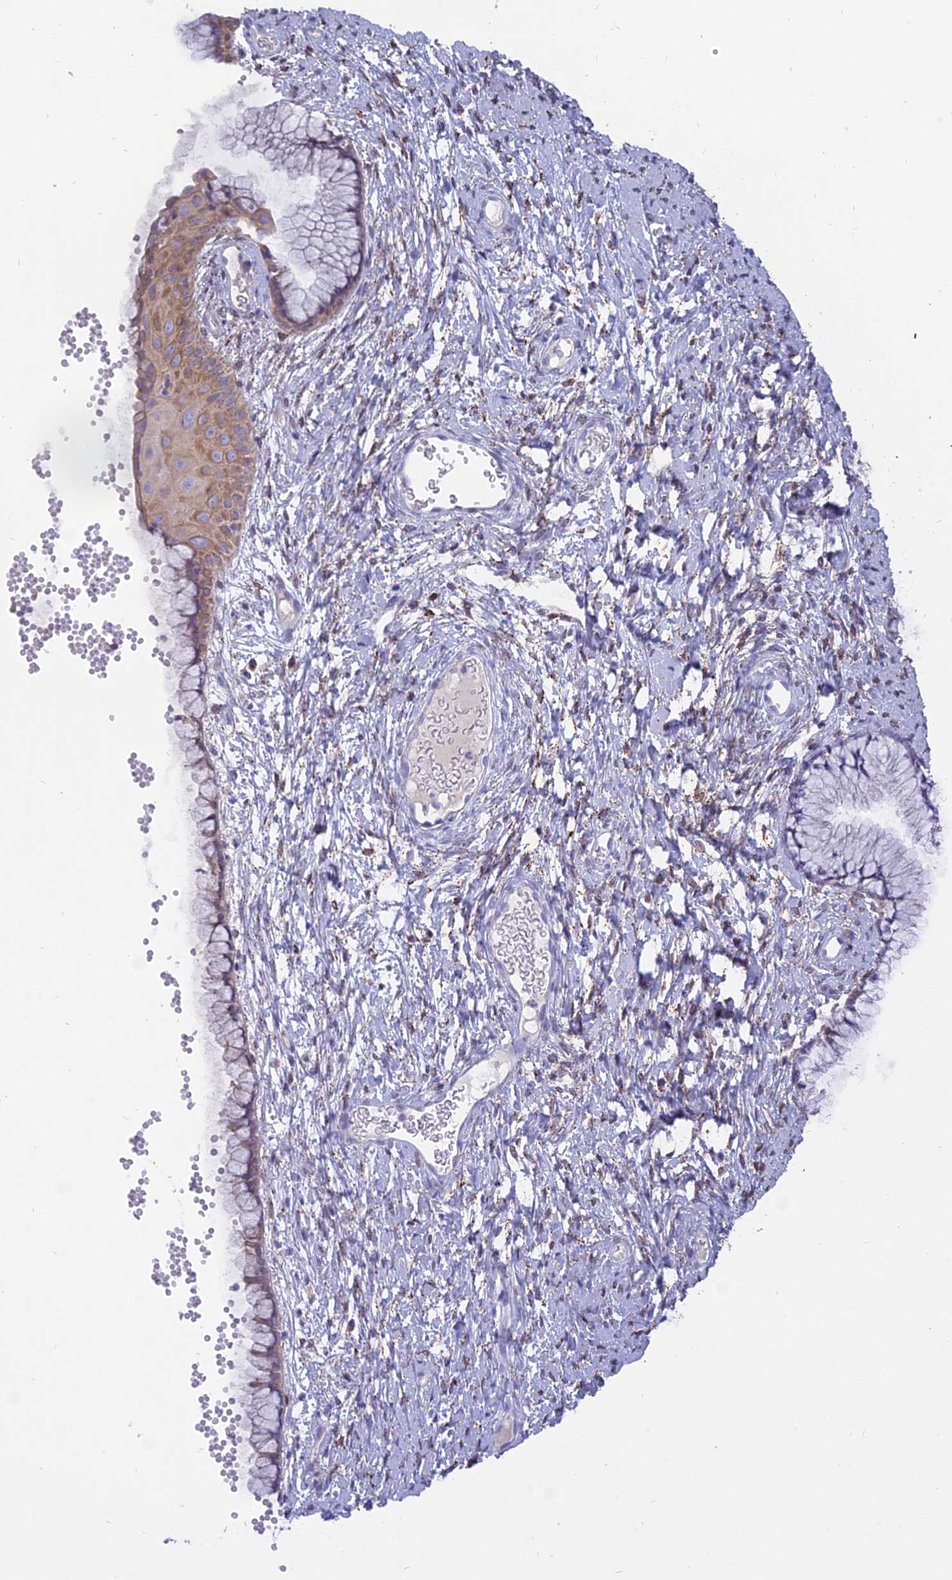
{"staining": {"intensity": "negative", "quantity": "none", "location": "none"}, "tissue": "cervix", "cell_type": "Glandular cells", "image_type": "normal", "snomed": [{"axis": "morphology", "description": "Normal tissue, NOS"}, {"axis": "topography", "description": "Cervix"}], "caption": "This is an immunohistochemistry photomicrograph of benign cervix. There is no positivity in glandular cells.", "gene": "CENPV", "patient": {"sex": "female", "age": 42}}